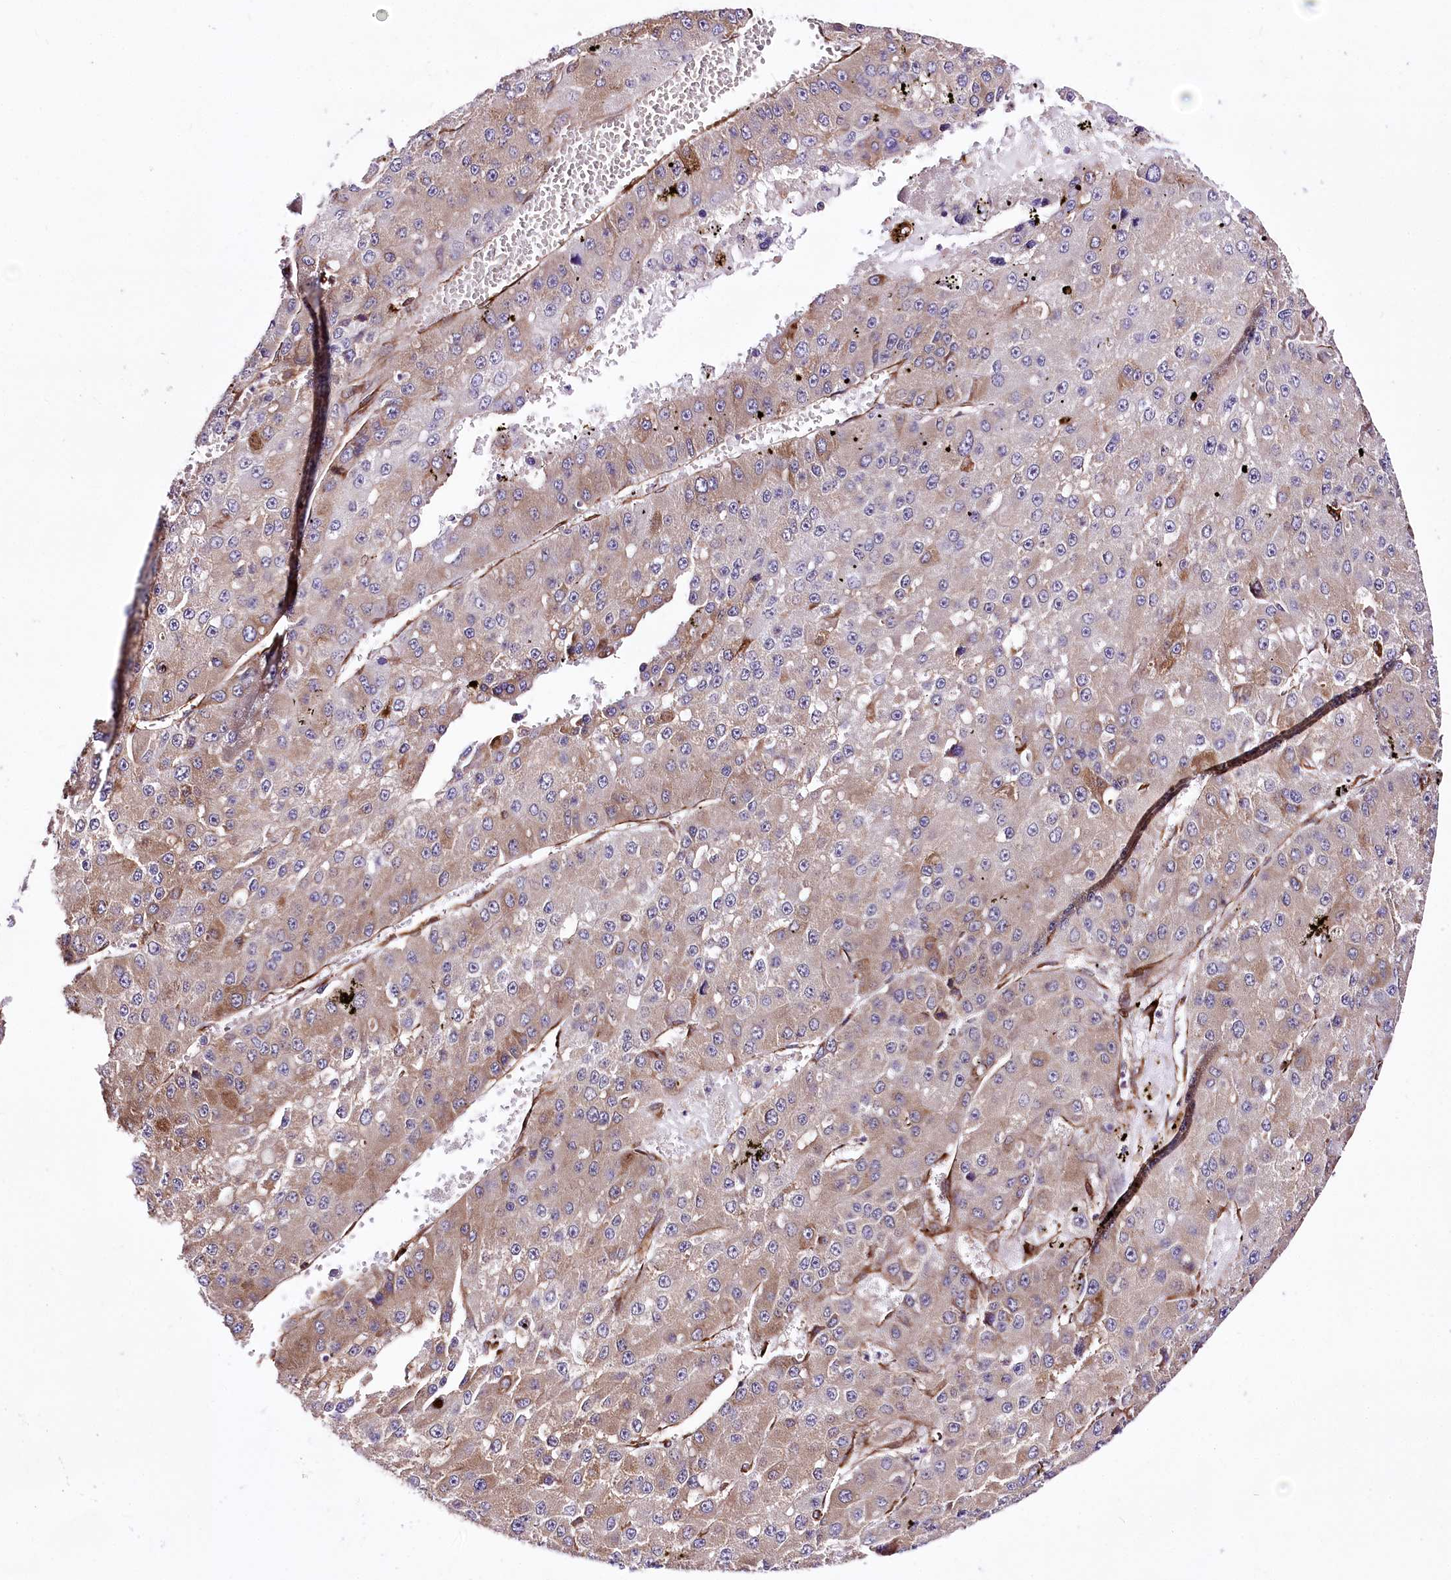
{"staining": {"intensity": "weak", "quantity": "25%-75%", "location": "cytoplasmic/membranous"}, "tissue": "liver cancer", "cell_type": "Tumor cells", "image_type": "cancer", "snomed": [{"axis": "morphology", "description": "Carcinoma, Hepatocellular, NOS"}, {"axis": "topography", "description": "Liver"}], "caption": "Immunohistochemistry (DAB) staining of liver cancer demonstrates weak cytoplasmic/membranous protein expression in about 25%-75% of tumor cells. Ihc stains the protein of interest in brown and the nuclei are stained blue.", "gene": "WWC1", "patient": {"sex": "female", "age": 73}}